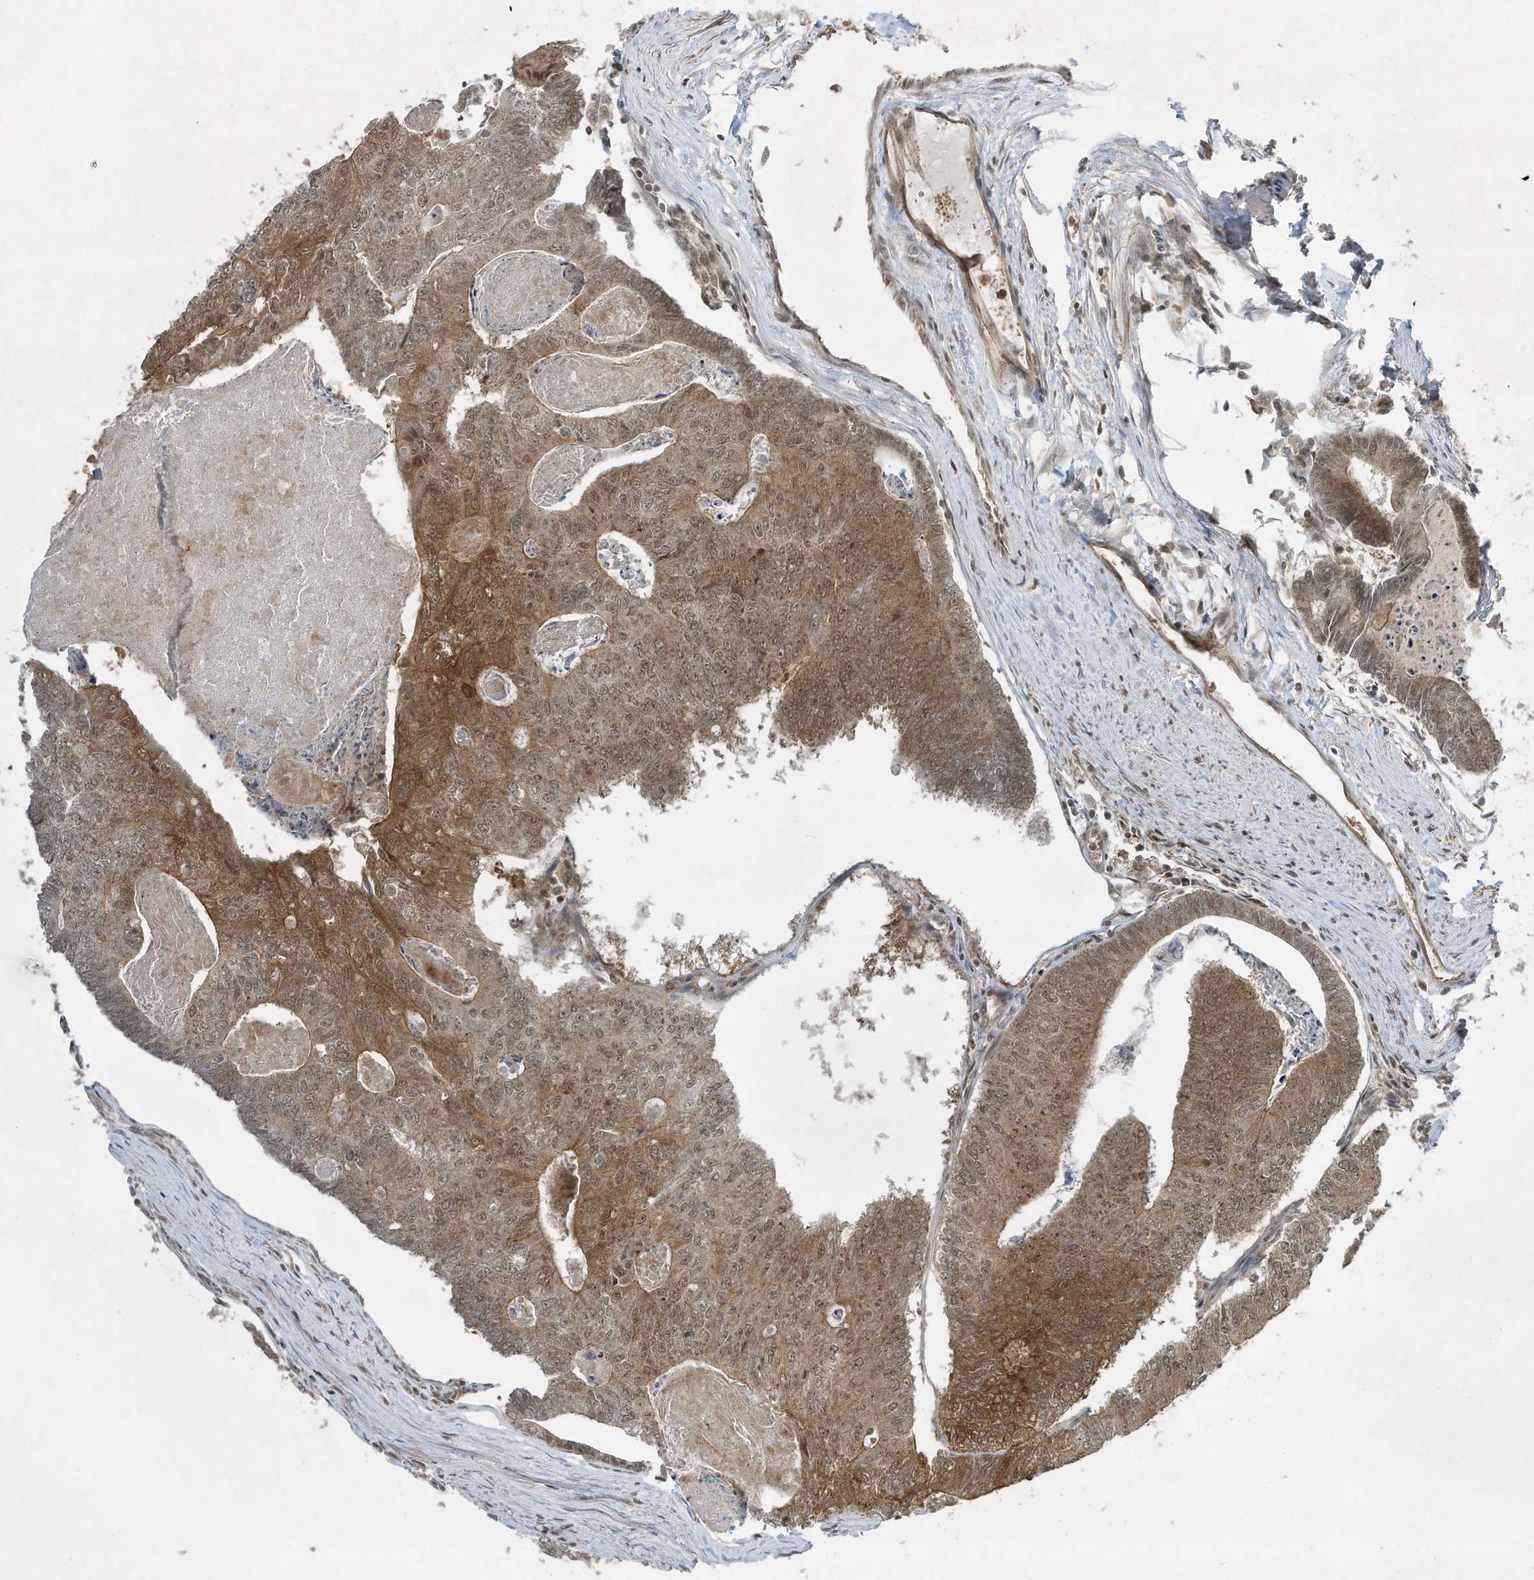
{"staining": {"intensity": "moderate", "quantity": ">75%", "location": "cytoplasmic/membranous,nuclear"}, "tissue": "colorectal cancer", "cell_type": "Tumor cells", "image_type": "cancer", "snomed": [{"axis": "morphology", "description": "Adenocarcinoma, NOS"}, {"axis": "topography", "description": "Colon"}], "caption": "High-power microscopy captured an immunohistochemistry (IHC) image of colorectal adenocarcinoma, revealing moderate cytoplasmic/membranous and nuclear expression in approximately >75% of tumor cells. The protein is shown in brown color, while the nuclei are stained blue.", "gene": "CERT1", "patient": {"sex": "female", "age": 67}}